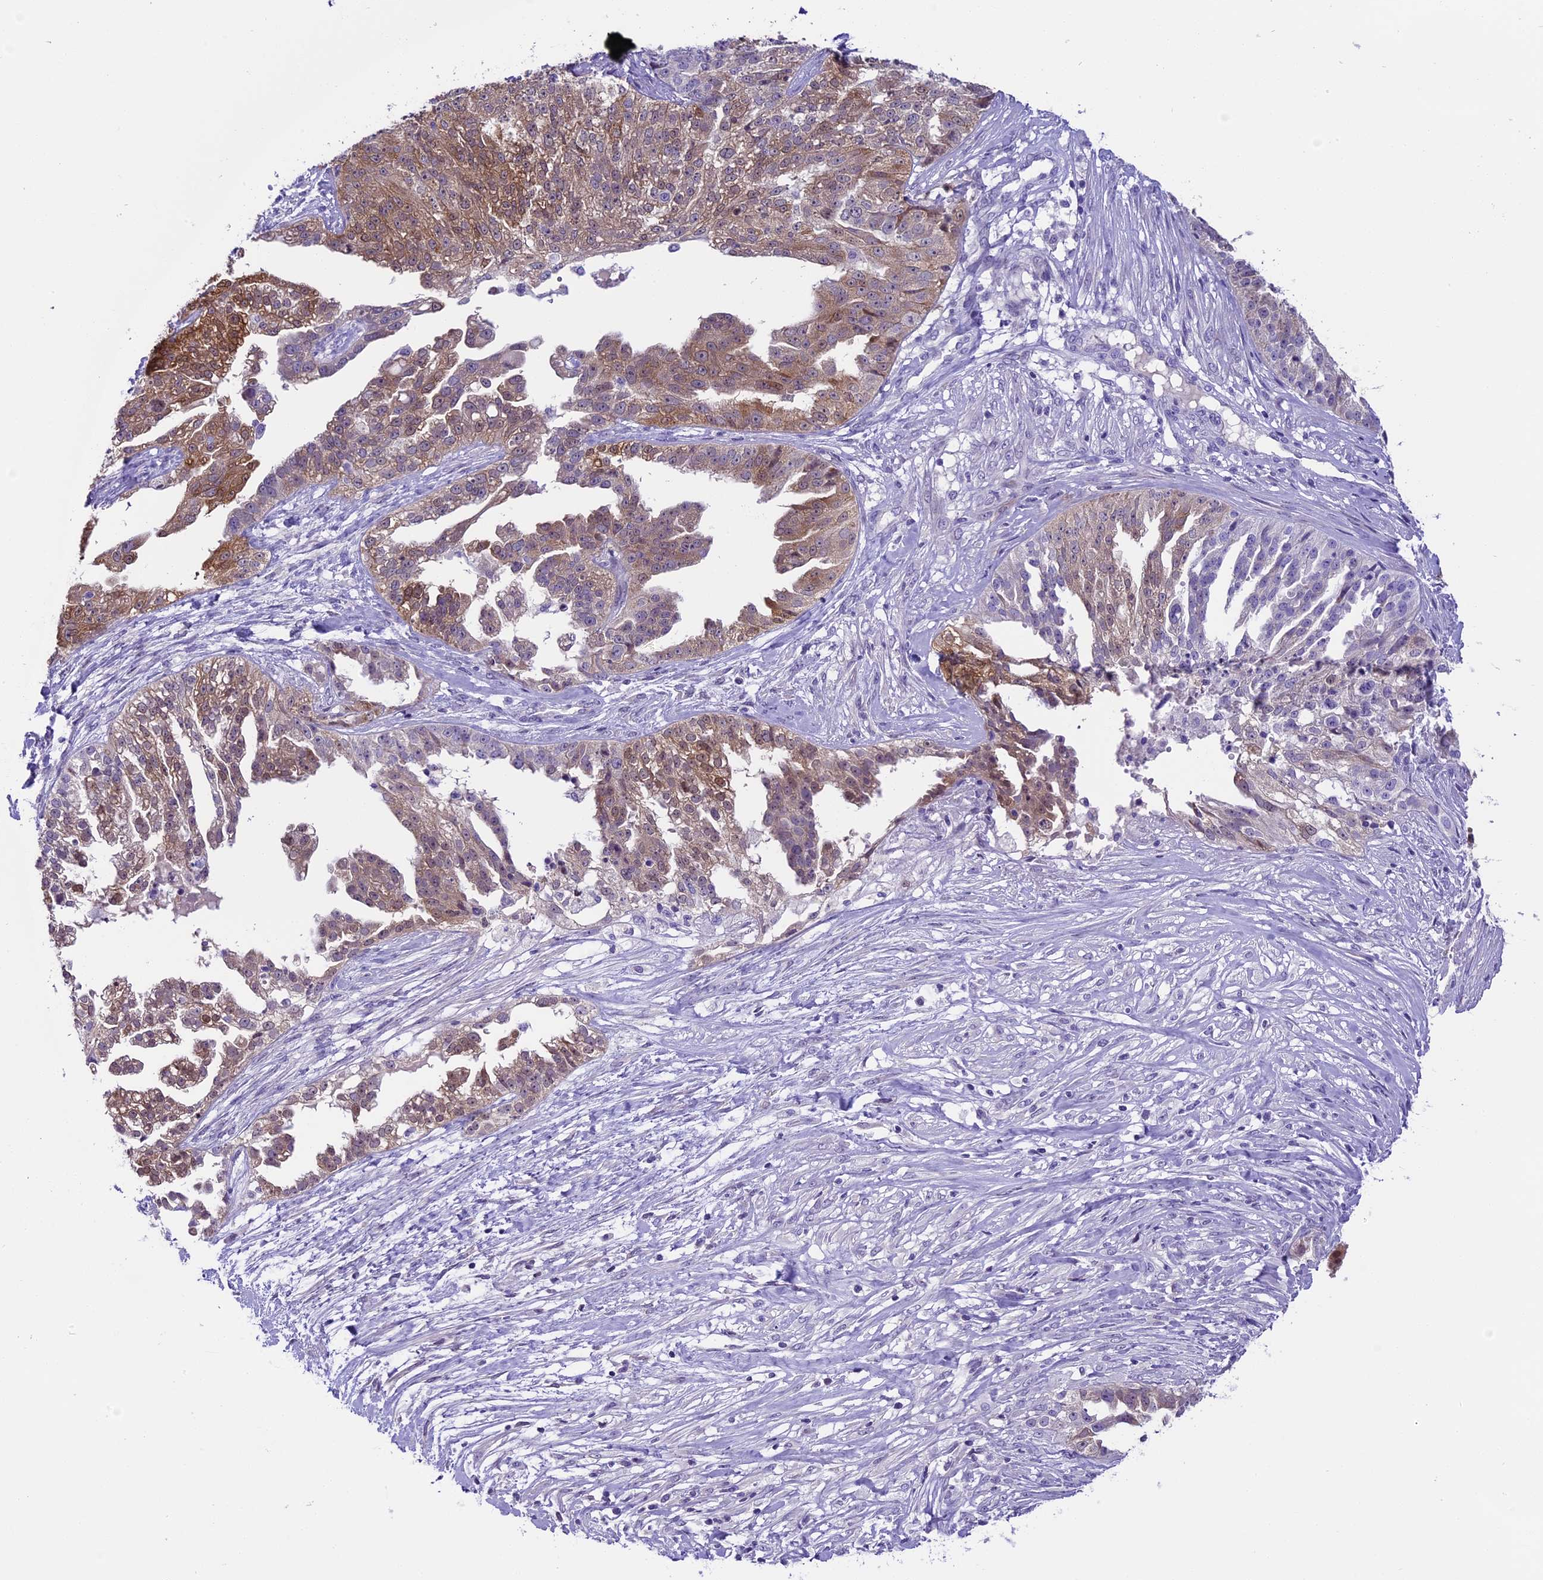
{"staining": {"intensity": "moderate", "quantity": "25%-75%", "location": "cytoplasmic/membranous"}, "tissue": "ovarian cancer", "cell_type": "Tumor cells", "image_type": "cancer", "snomed": [{"axis": "morphology", "description": "Cystadenocarcinoma, serous, NOS"}, {"axis": "topography", "description": "Ovary"}], "caption": "A micrograph of human ovarian cancer (serous cystadenocarcinoma) stained for a protein reveals moderate cytoplasmic/membranous brown staining in tumor cells.", "gene": "PRR15", "patient": {"sex": "female", "age": 58}}